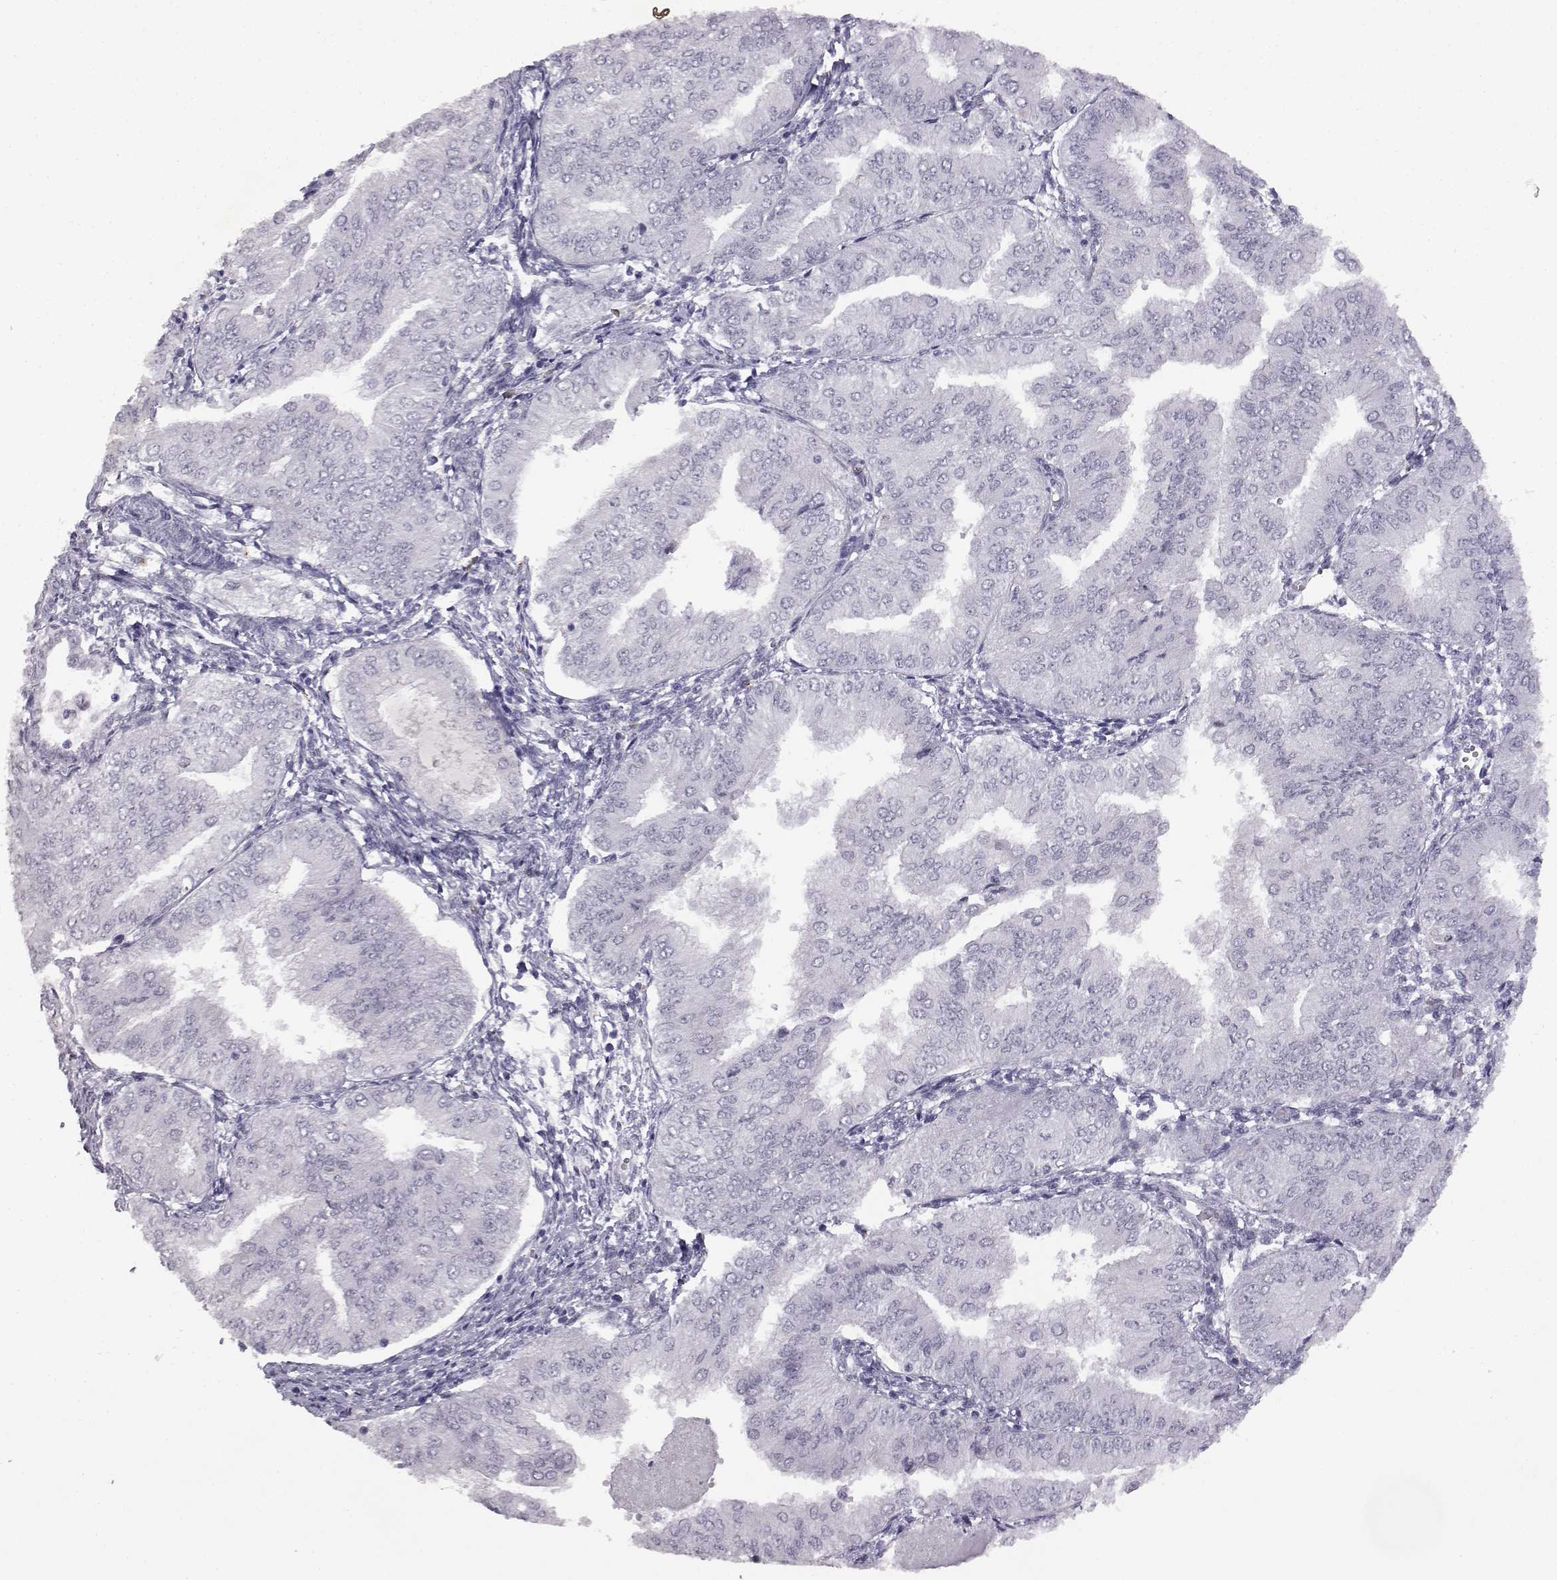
{"staining": {"intensity": "negative", "quantity": "none", "location": "none"}, "tissue": "endometrial cancer", "cell_type": "Tumor cells", "image_type": "cancer", "snomed": [{"axis": "morphology", "description": "Adenocarcinoma, NOS"}, {"axis": "topography", "description": "Endometrium"}], "caption": "This image is of endometrial cancer stained with immunohistochemistry (IHC) to label a protein in brown with the nuclei are counter-stained blue. There is no positivity in tumor cells.", "gene": "VGF", "patient": {"sex": "female", "age": 53}}